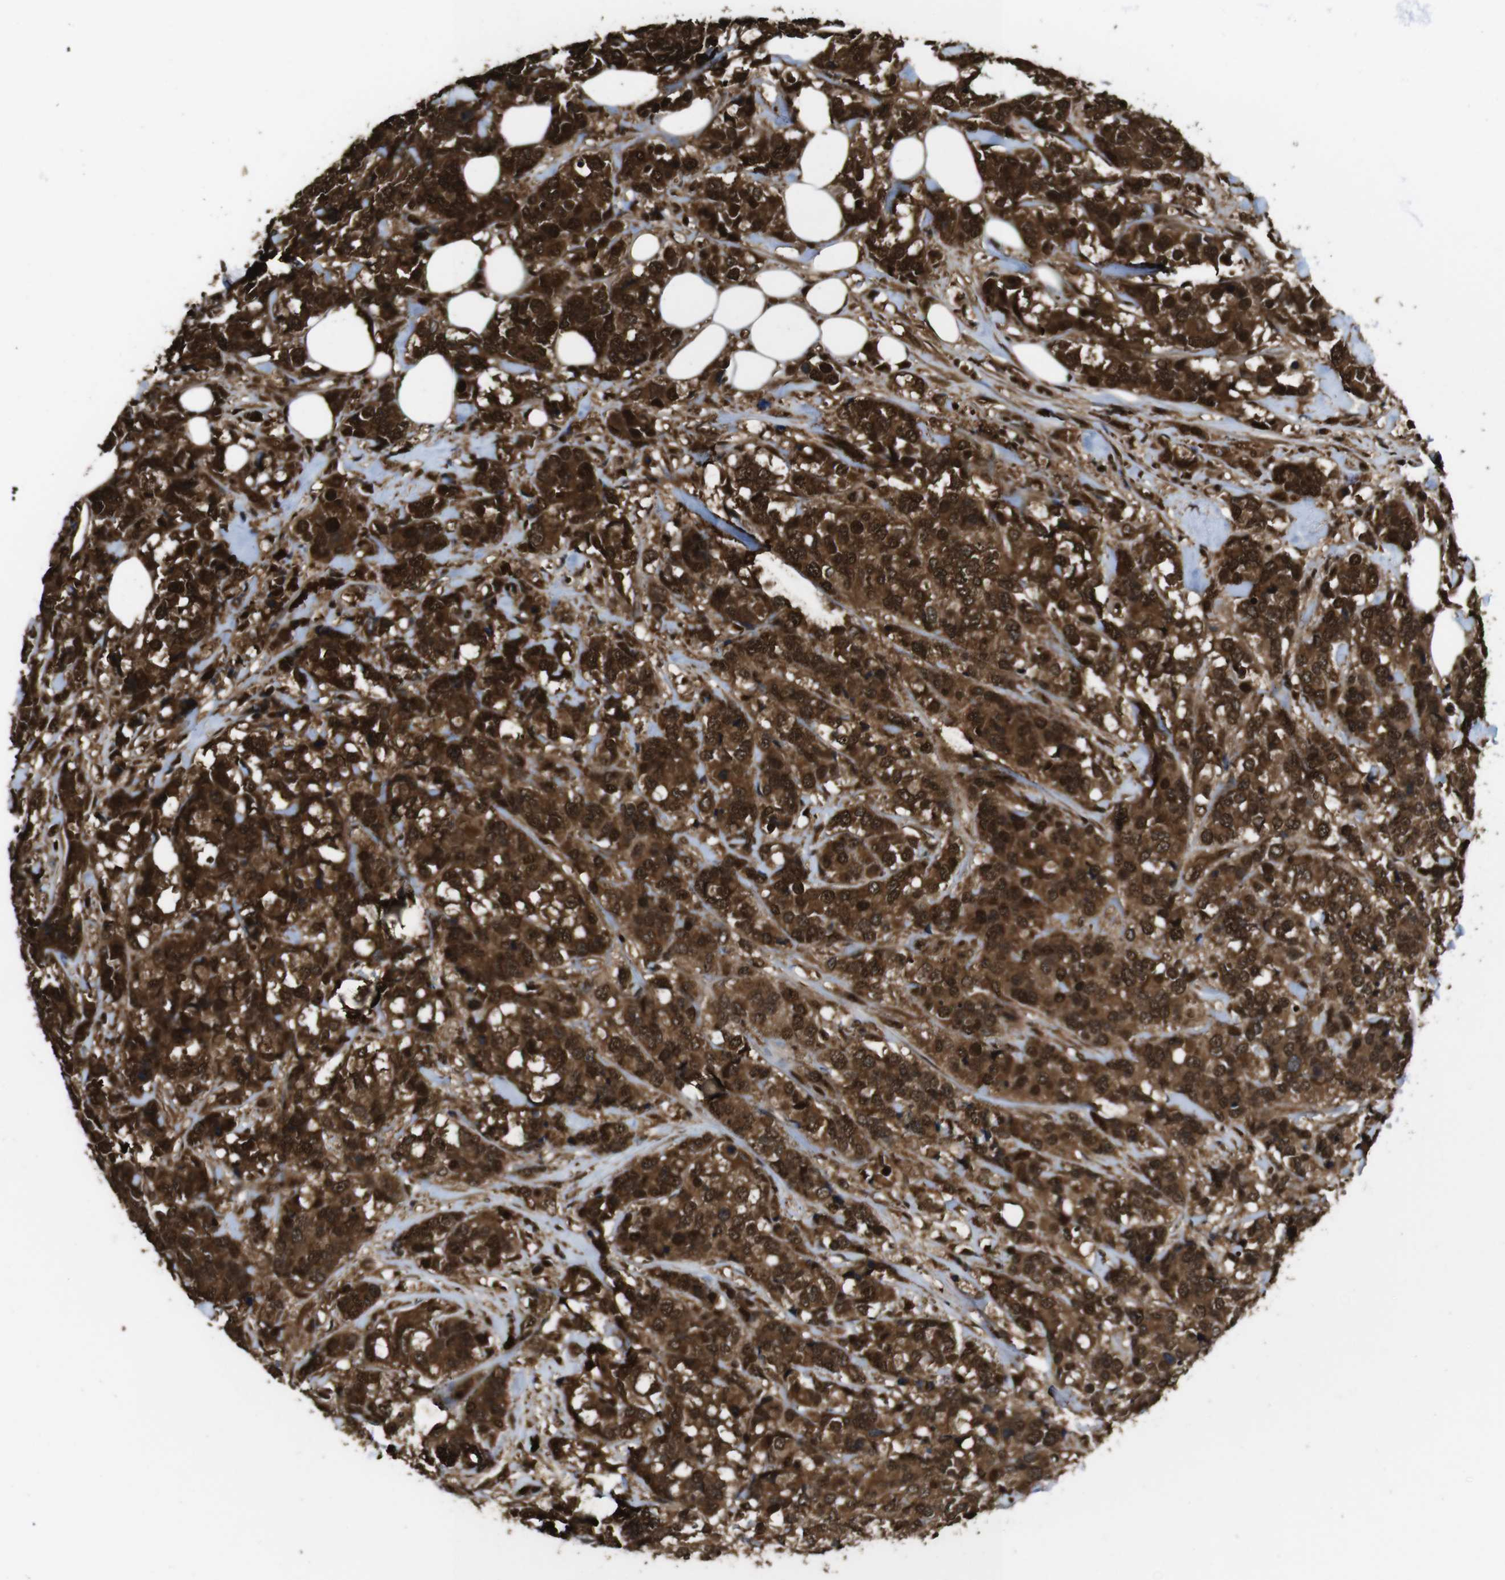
{"staining": {"intensity": "strong", "quantity": ">75%", "location": "cytoplasmic/membranous,nuclear"}, "tissue": "breast cancer", "cell_type": "Tumor cells", "image_type": "cancer", "snomed": [{"axis": "morphology", "description": "Lobular carcinoma"}, {"axis": "topography", "description": "Breast"}], "caption": "Approximately >75% of tumor cells in human lobular carcinoma (breast) show strong cytoplasmic/membranous and nuclear protein expression as visualized by brown immunohistochemical staining.", "gene": "VCP", "patient": {"sex": "female", "age": 59}}